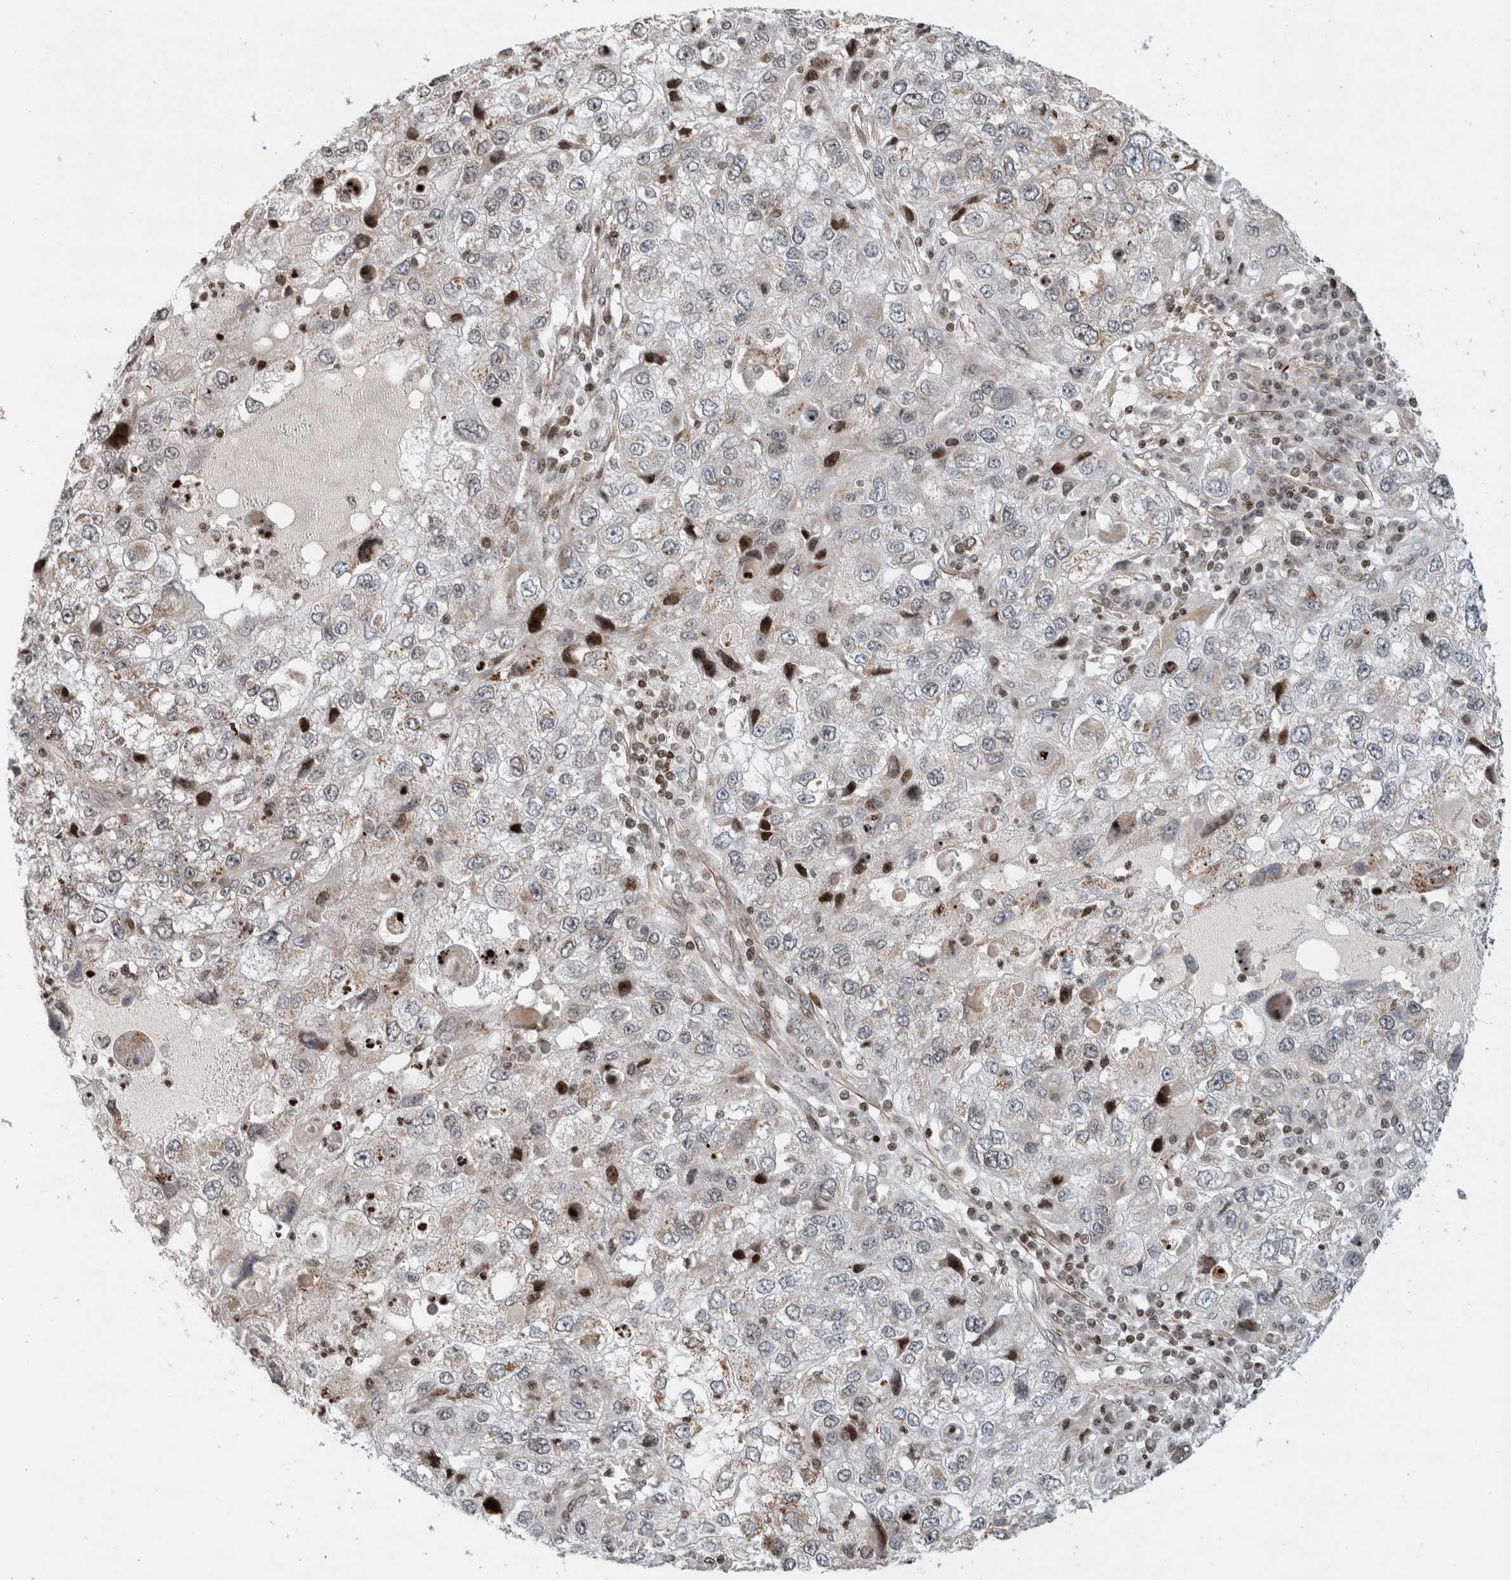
{"staining": {"intensity": "negative", "quantity": "none", "location": "none"}, "tissue": "endometrial cancer", "cell_type": "Tumor cells", "image_type": "cancer", "snomed": [{"axis": "morphology", "description": "Adenocarcinoma, NOS"}, {"axis": "topography", "description": "Endometrium"}], "caption": "DAB immunohistochemical staining of human endometrial cancer reveals no significant expression in tumor cells.", "gene": "GINS4", "patient": {"sex": "female", "age": 49}}